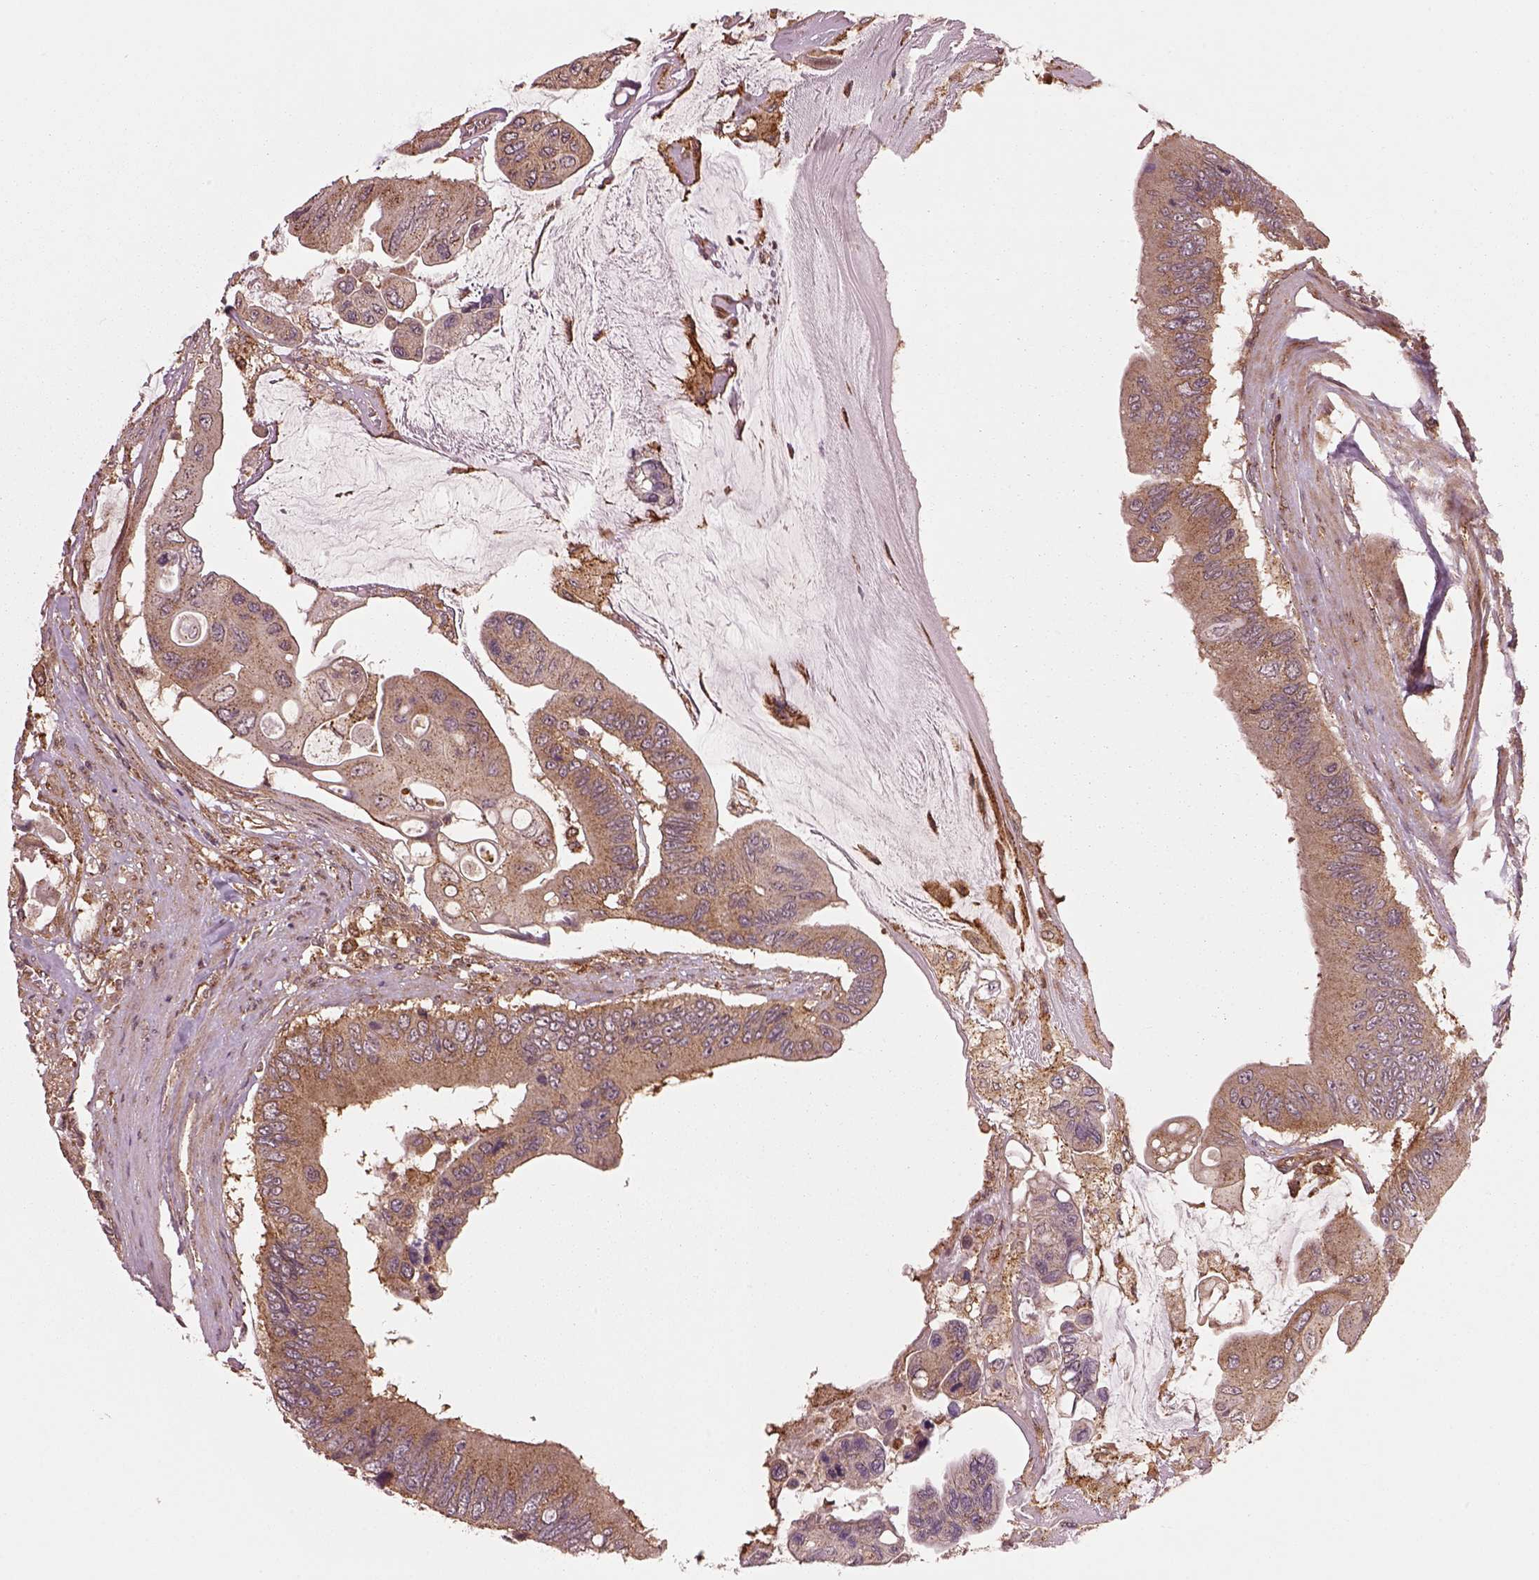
{"staining": {"intensity": "moderate", "quantity": "25%-75%", "location": "cytoplasmic/membranous"}, "tissue": "colorectal cancer", "cell_type": "Tumor cells", "image_type": "cancer", "snomed": [{"axis": "morphology", "description": "Adenocarcinoma, NOS"}, {"axis": "topography", "description": "Rectum"}], "caption": "The histopathology image shows staining of colorectal adenocarcinoma, revealing moderate cytoplasmic/membranous protein positivity (brown color) within tumor cells.", "gene": "WASHC2A", "patient": {"sex": "male", "age": 63}}